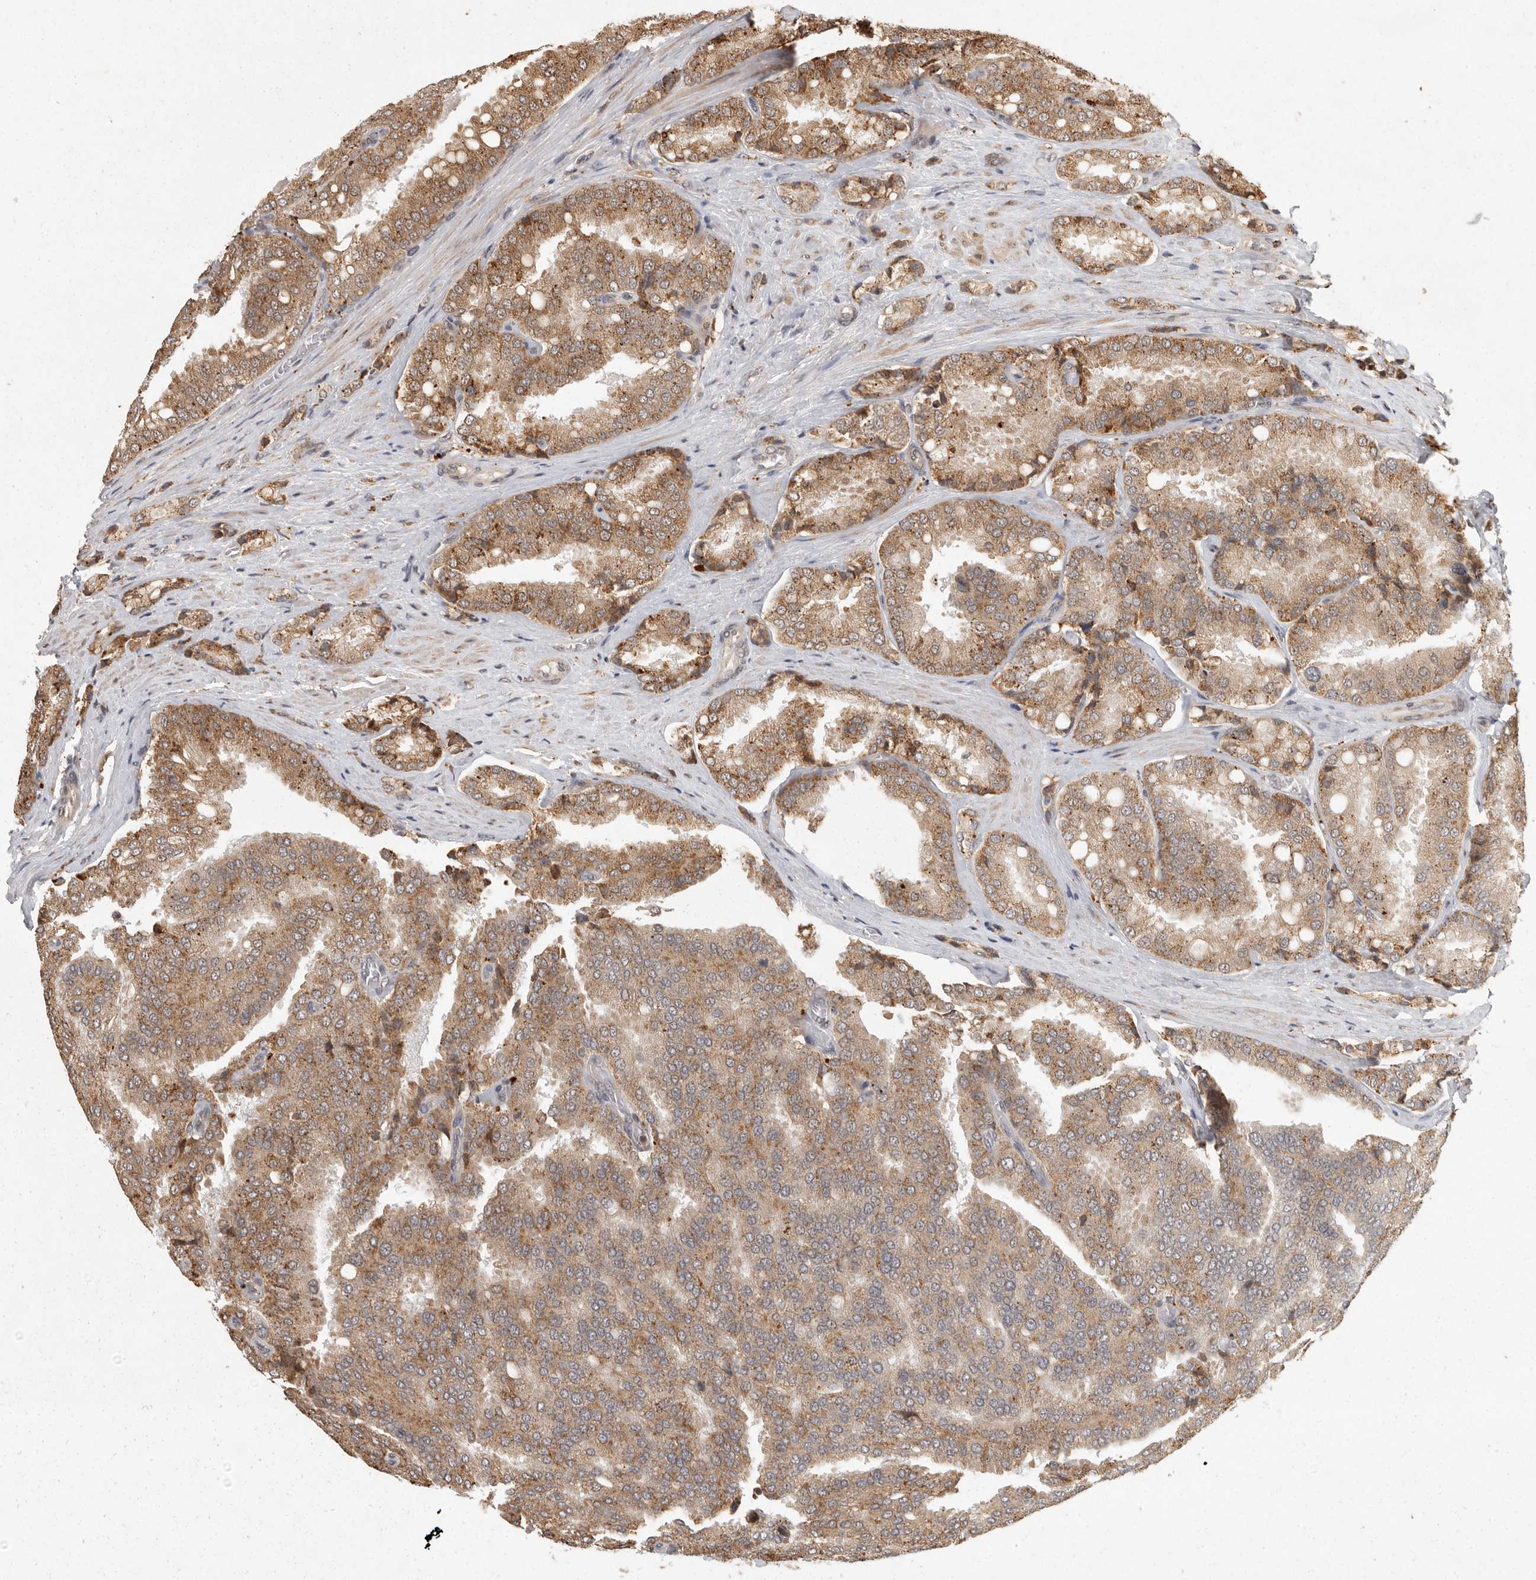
{"staining": {"intensity": "moderate", "quantity": ">75%", "location": "cytoplasmic/membranous,nuclear"}, "tissue": "prostate cancer", "cell_type": "Tumor cells", "image_type": "cancer", "snomed": [{"axis": "morphology", "description": "Adenocarcinoma, High grade"}, {"axis": "topography", "description": "Prostate"}], "caption": "Immunohistochemical staining of human prostate cancer displays moderate cytoplasmic/membranous and nuclear protein staining in approximately >75% of tumor cells.", "gene": "ZNF83", "patient": {"sex": "male", "age": 50}}